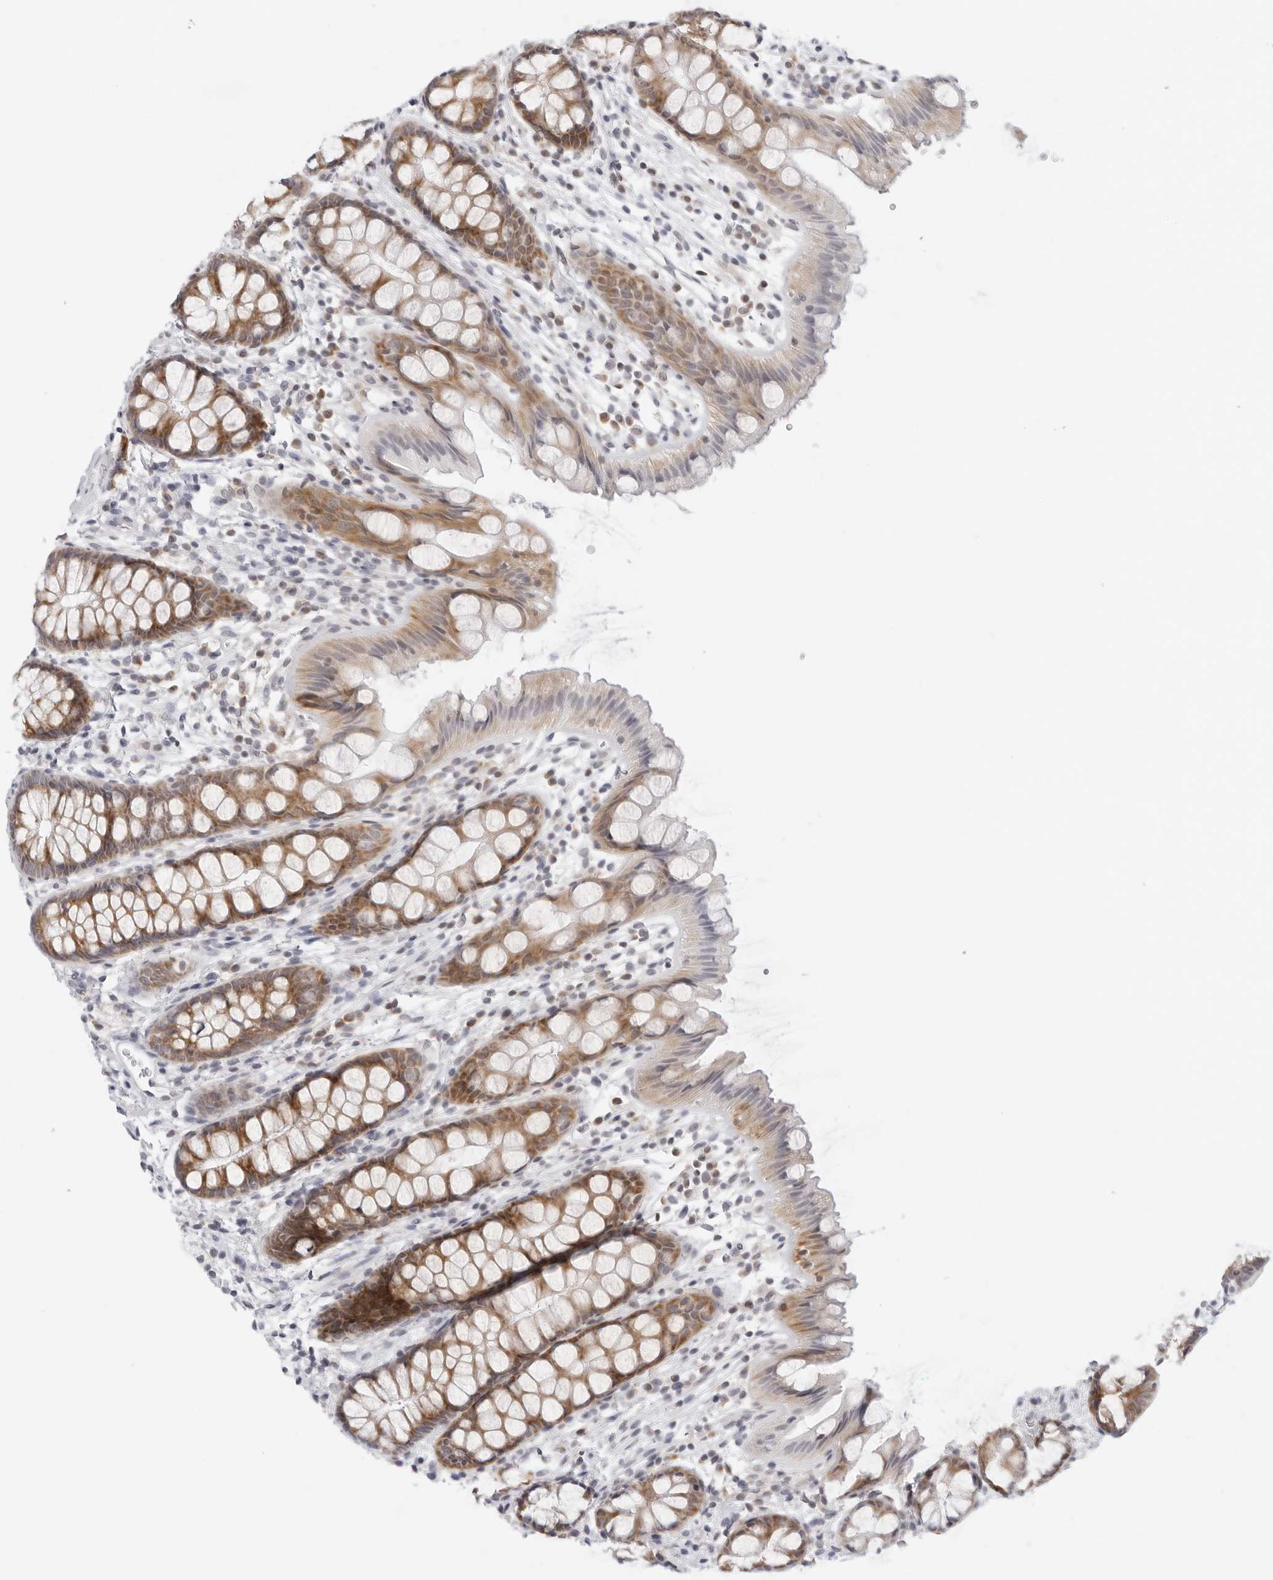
{"staining": {"intensity": "moderate", "quantity": ">75%", "location": "cytoplasmic/membranous"}, "tissue": "rectum", "cell_type": "Glandular cells", "image_type": "normal", "snomed": [{"axis": "morphology", "description": "Normal tissue, NOS"}, {"axis": "topography", "description": "Rectum"}], "caption": "IHC histopathology image of normal rectum: rectum stained using immunohistochemistry demonstrates medium levels of moderate protein expression localized specifically in the cytoplasmic/membranous of glandular cells, appearing as a cytoplasmic/membranous brown color.", "gene": "CIART", "patient": {"sex": "female", "age": 65}}